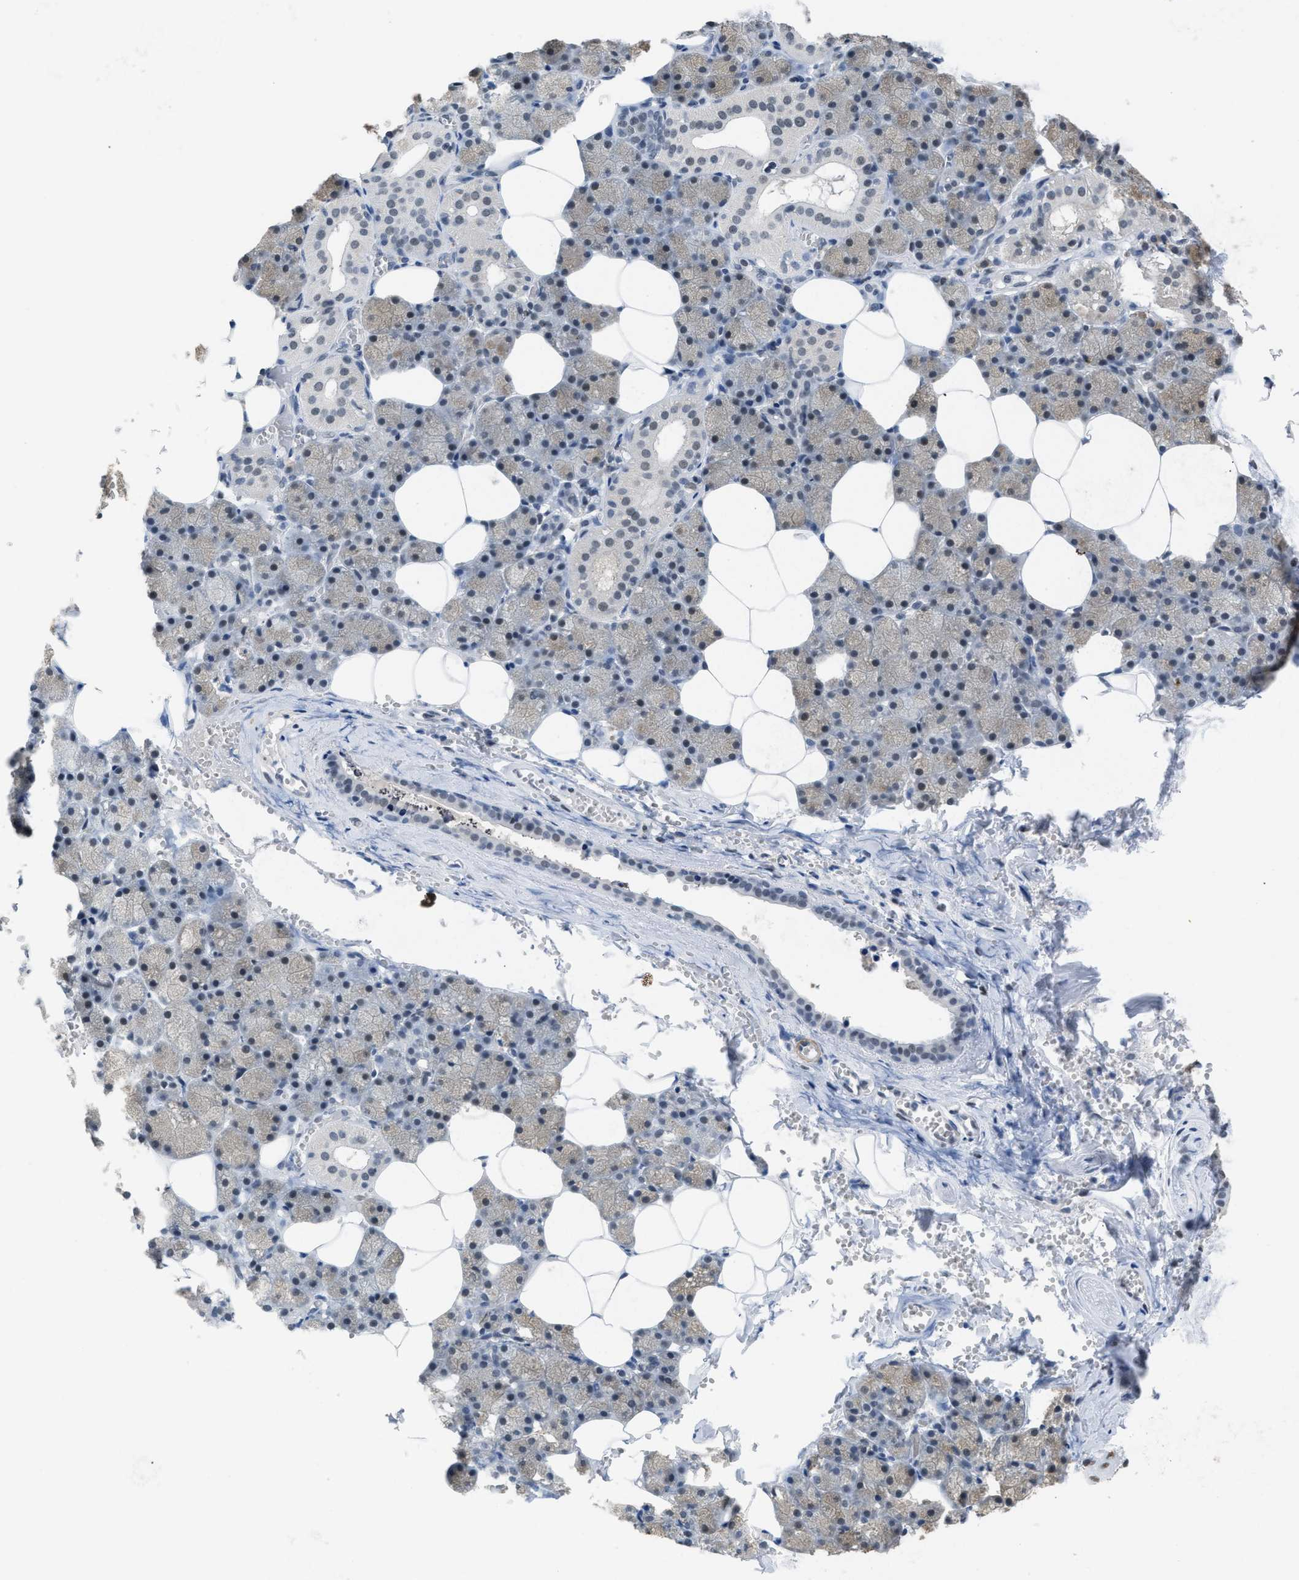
{"staining": {"intensity": "moderate", "quantity": "<25%", "location": "cytoplasmic/membranous"}, "tissue": "salivary gland", "cell_type": "Glandular cells", "image_type": "normal", "snomed": [{"axis": "morphology", "description": "Normal tissue, NOS"}, {"axis": "topography", "description": "Salivary gland"}], "caption": "IHC photomicrograph of normal salivary gland stained for a protein (brown), which shows low levels of moderate cytoplasmic/membranous staining in approximately <25% of glandular cells.", "gene": "SCAF4", "patient": {"sex": "male", "age": 62}}